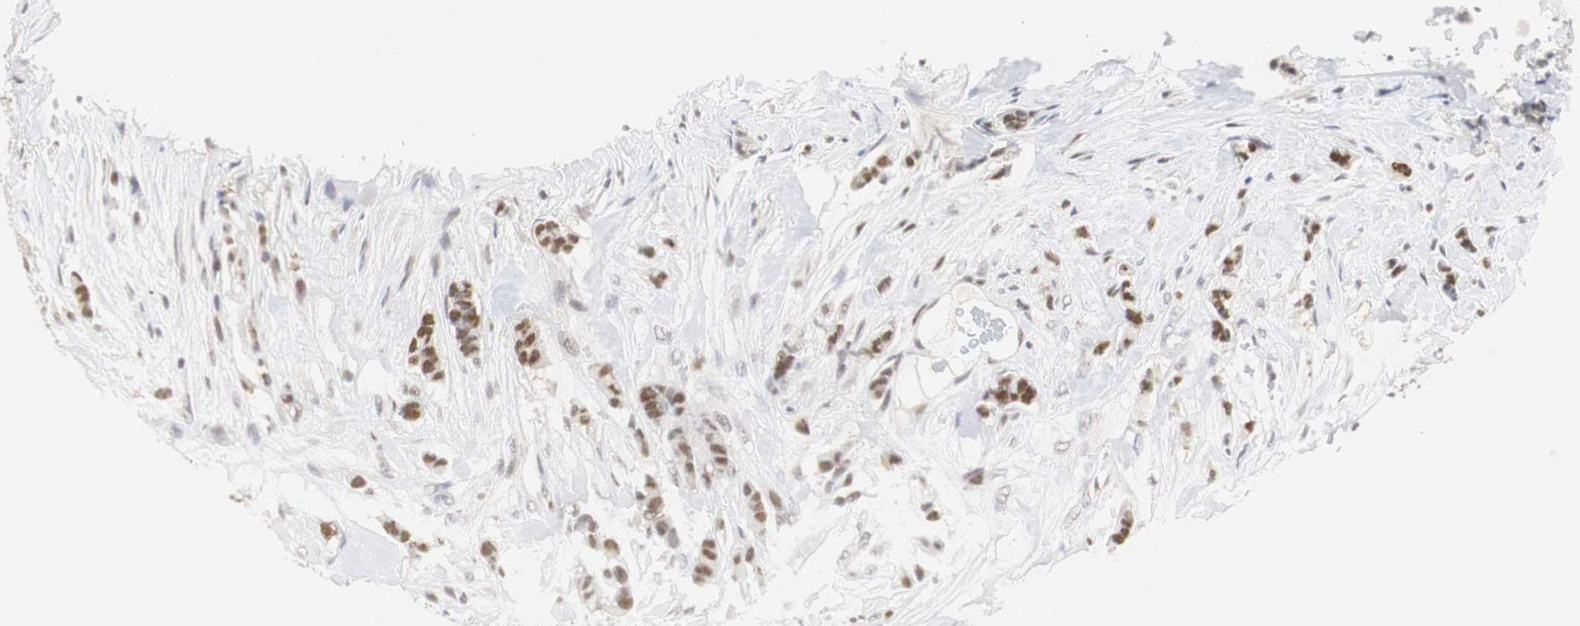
{"staining": {"intensity": "moderate", "quantity": ">75%", "location": "nuclear"}, "tissue": "breast cancer", "cell_type": "Tumor cells", "image_type": "cancer", "snomed": [{"axis": "morphology", "description": "Duct carcinoma"}, {"axis": "topography", "description": "Breast"}], "caption": "This histopathology image shows breast cancer stained with immunohistochemistry to label a protein in brown. The nuclear of tumor cells show moderate positivity for the protein. Nuclei are counter-stained blue.", "gene": "ZFC3H1", "patient": {"sex": "female", "age": 40}}